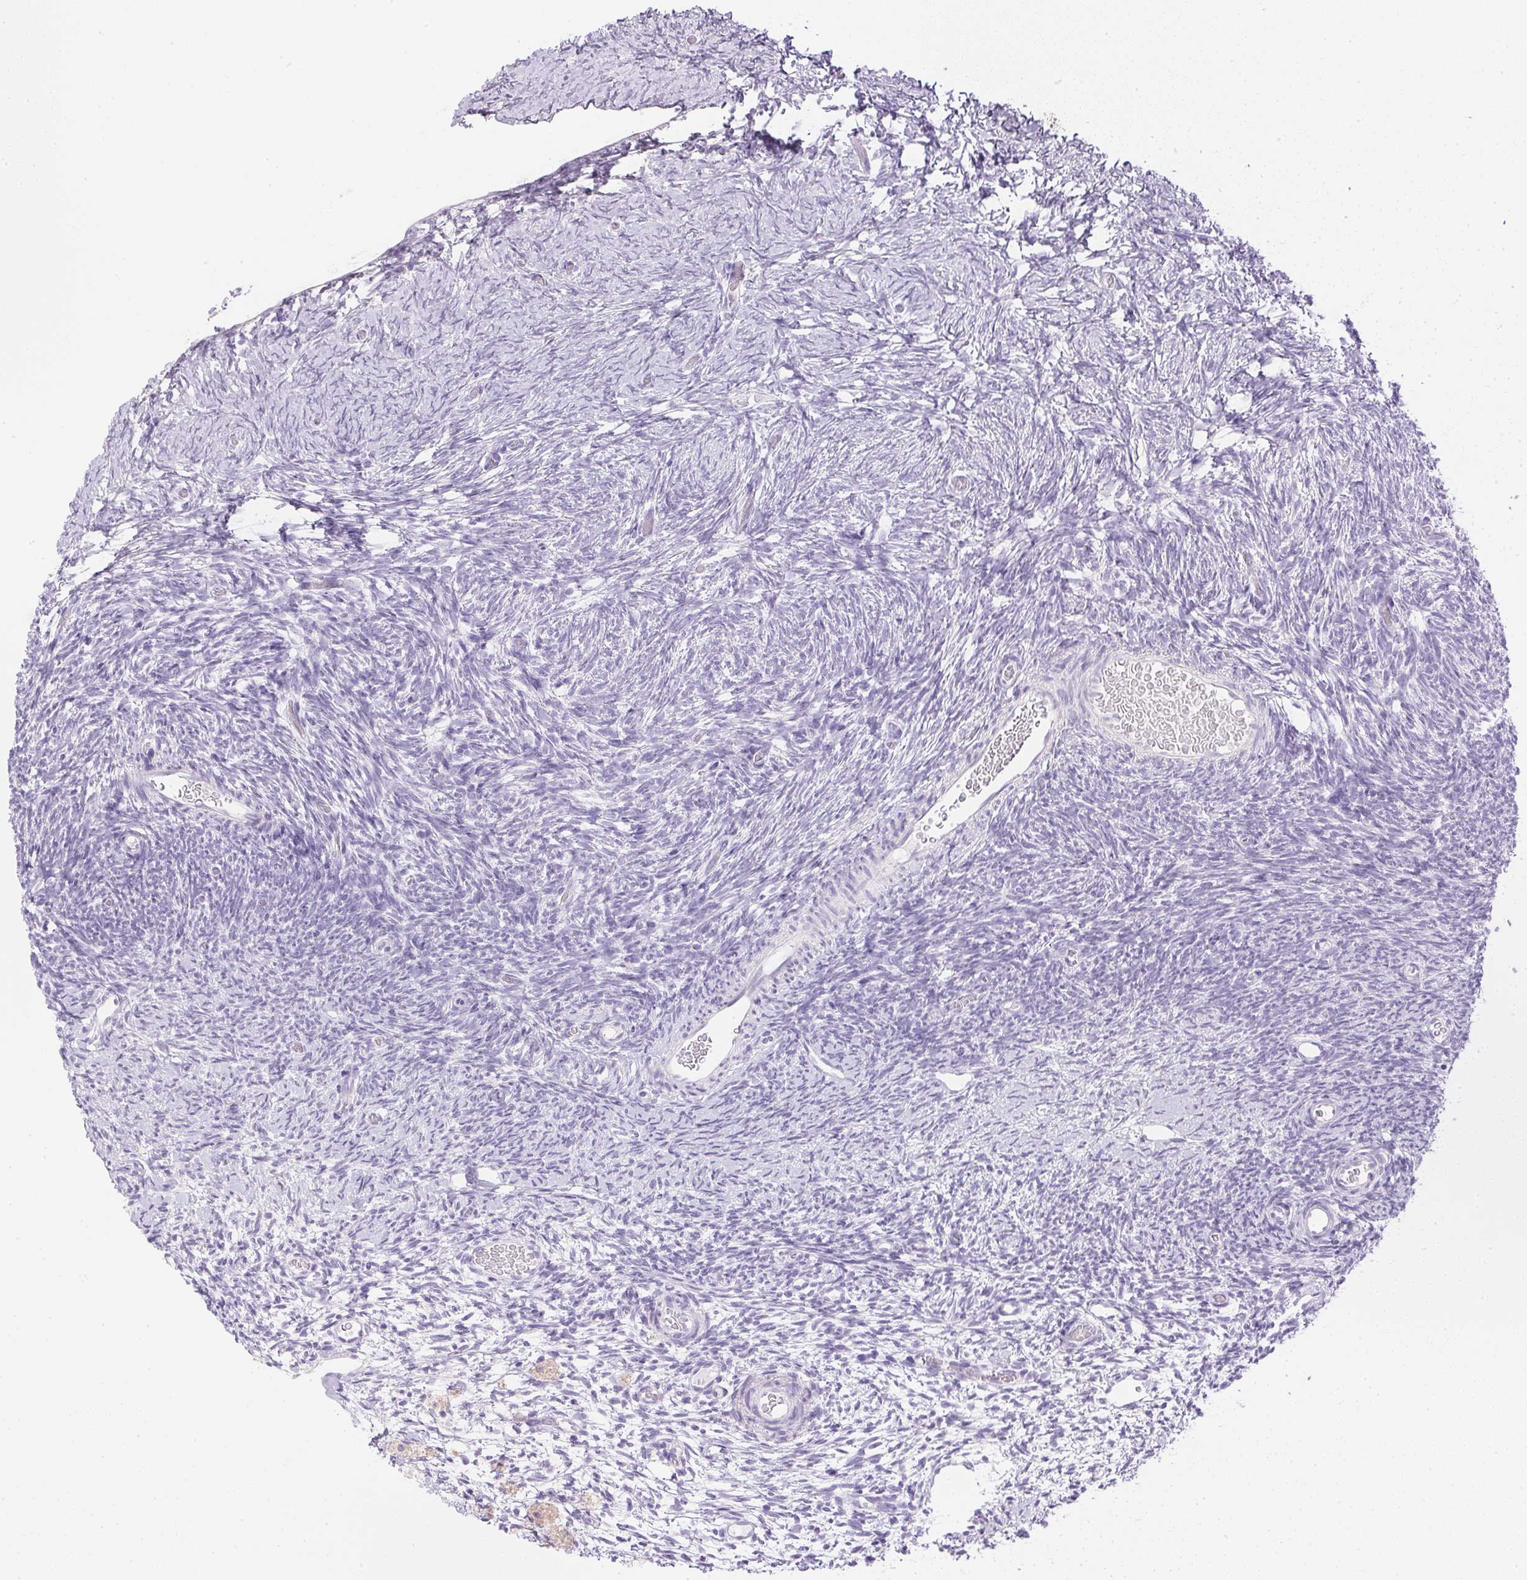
{"staining": {"intensity": "negative", "quantity": "none", "location": "none"}, "tissue": "ovary", "cell_type": "Follicle cells", "image_type": "normal", "snomed": [{"axis": "morphology", "description": "Normal tissue, NOS"}, {"axis": "topography", "description": "Ovary"}], "caption": "Follicle cells show no significant protein expression in unremarkable ovary.", "gene": "CTRL", "patient": {"sex": "female", "age": 39}}